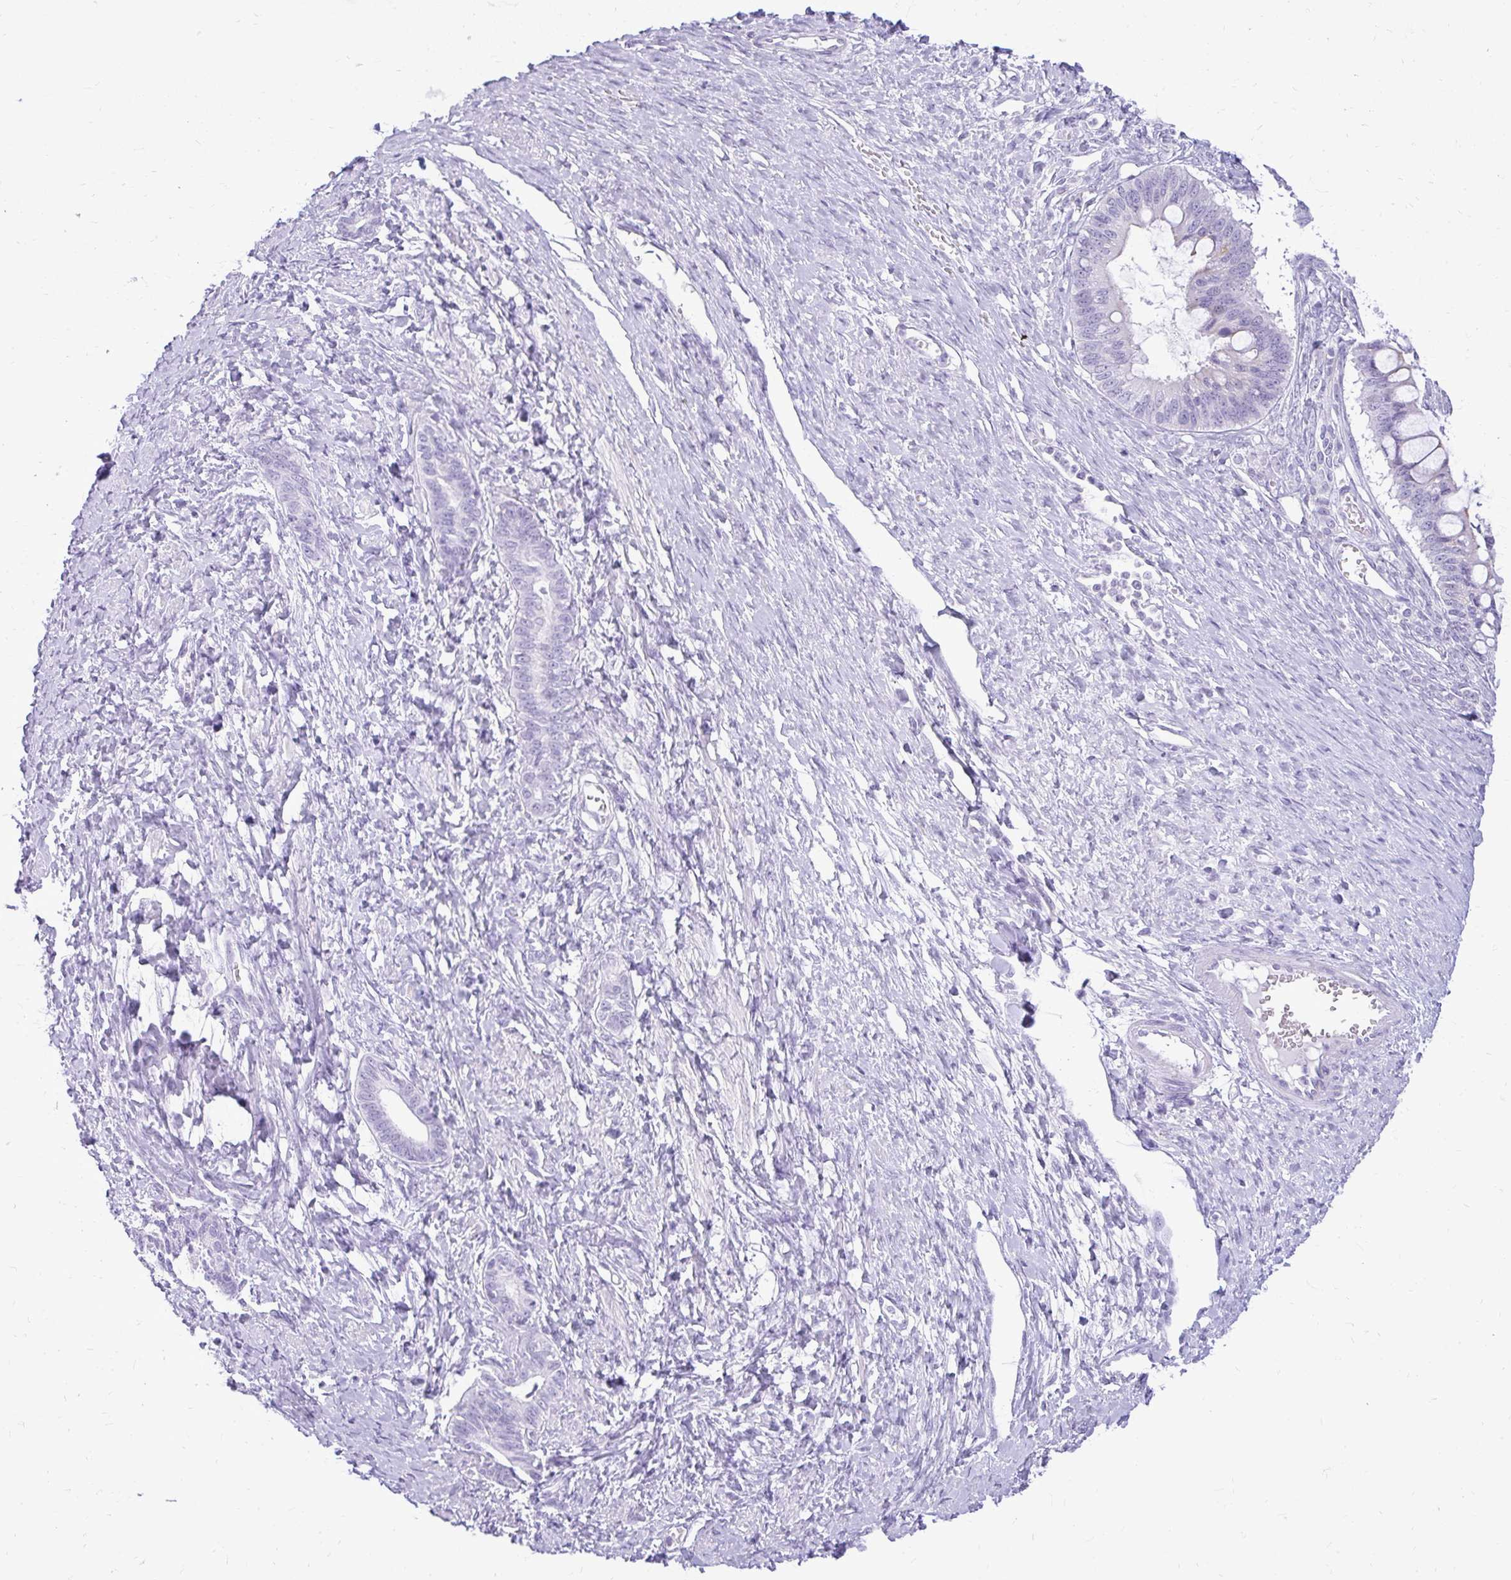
{"staining": {"intensity": "weak", "quantity": "<25%", "location": "cytoplasmic/membranous"}, "tissue": "ovarian cancer", "cell_type": "Tumor cells", "image_type": "cancer", "snomed": [{"axis": "morphology", "description": "Cystadenocarcinoma, mucinous, NOS"}, {"axis": "topography", "description": "Ovary"}], "caption": "This image is of ovarian cancer (mucinous cystadenocarcinoma) stained with immunohistochemistry to label a protein in brown with the nuclei are counter-stained blue. There is no expression in tumor cells.", "gene": "PRAP1", "patient": {"sex": "female", "age": 73}}